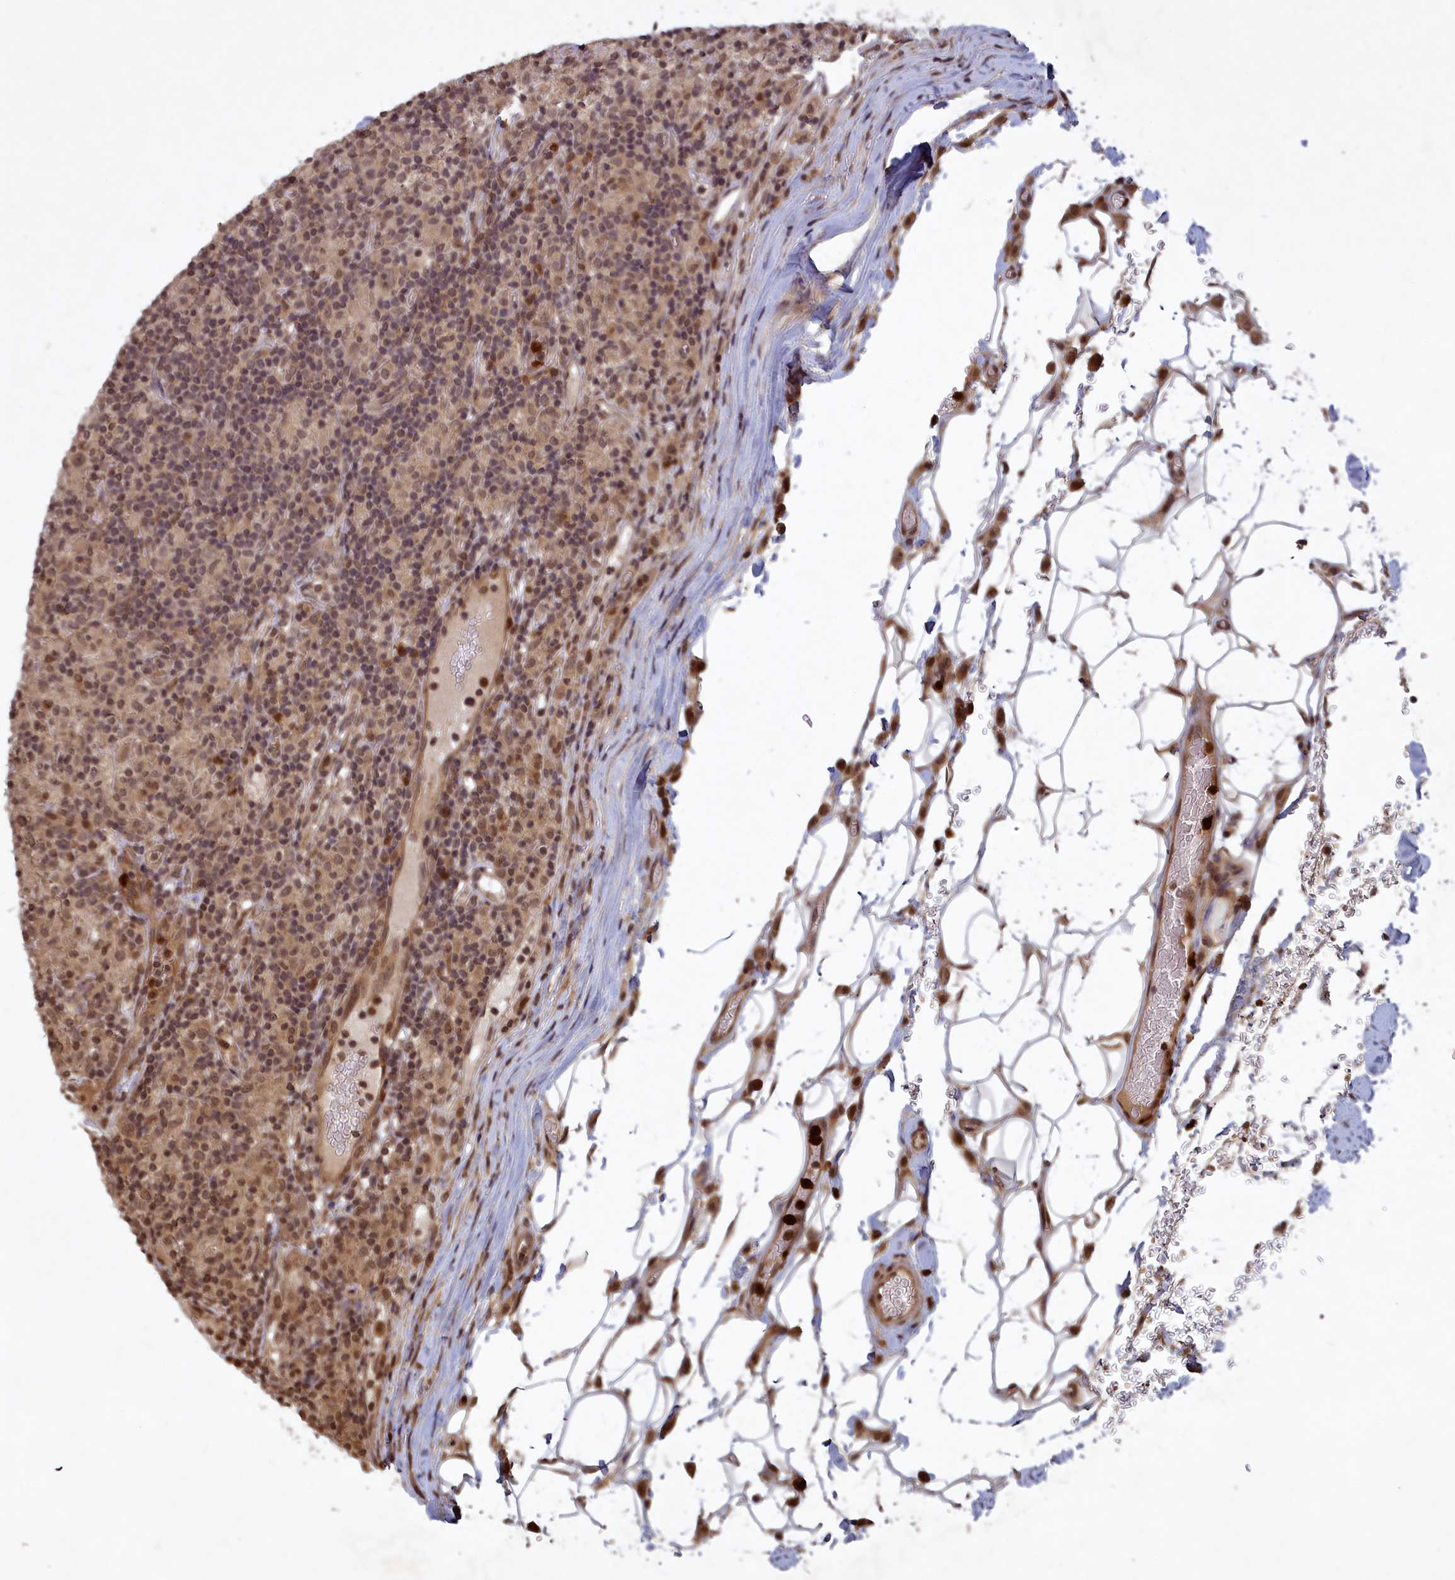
{"staining": {"intensity": "weak", "quantity": ">75%", "location": "nuclear"}, "tissue": "lymphoma", "cell_type": "Tumor cells", "image_type": "cancer", "snomed": [{"axis": "morphology", "description": "Hodgkin's disease, NOS"}, {"axis": "topography", "description": "Lymph node"}], "caption": "Tumor cells reveal low levels of weak nuclear positivity in about >75% of cells in Hodgkin's disease. (IHC, brightfield microscopy, high magnification).", "gene": "SRMS", "patient": {"sex": "male", "age": 70}}